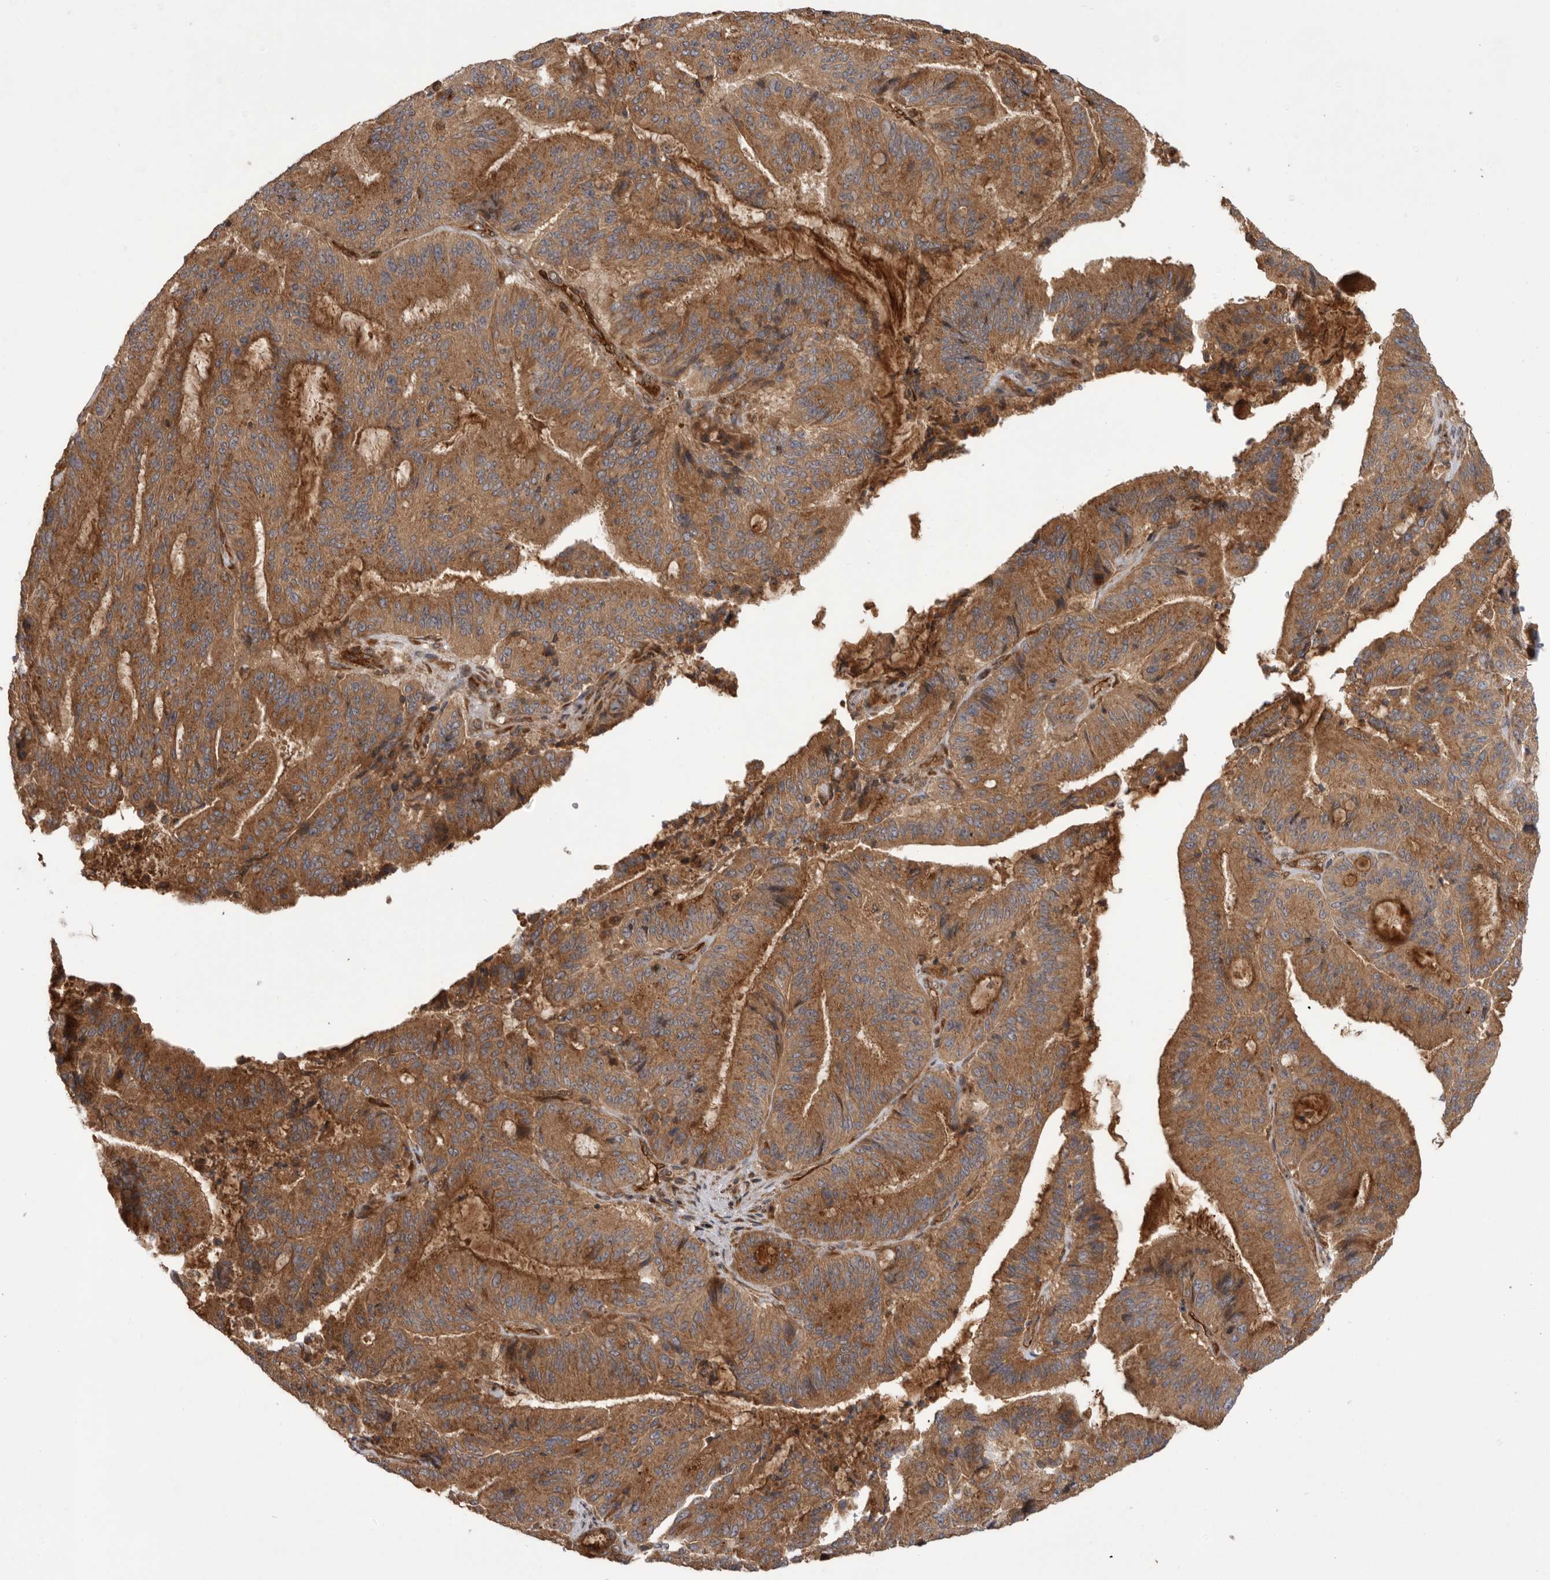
{"staining": {"intensity": "moderate", "quantity": ">75%", "location": "cytoplasmic/membranous"}, "tissue": "liver cancer", "cell_type": "Tumor cells", "image_type": "cancer", "snomed": [{"axis": "morphology", "description": "Normal tissue, NOS"}, {"axis": "morphology", "description": "Cholangiocarcinoma"}, {"axis": "topography", "description": "Liver"}, {"axis": "topography", "description": "Peripheral nerve tissue"}], "caption": "Human liver cancer (cholangiocarcinoma) stained with a protein marker reveals moderate staining in tumor cells.", "gene": "DHDDS", "patient": {"sex": "female", "age": 73}}